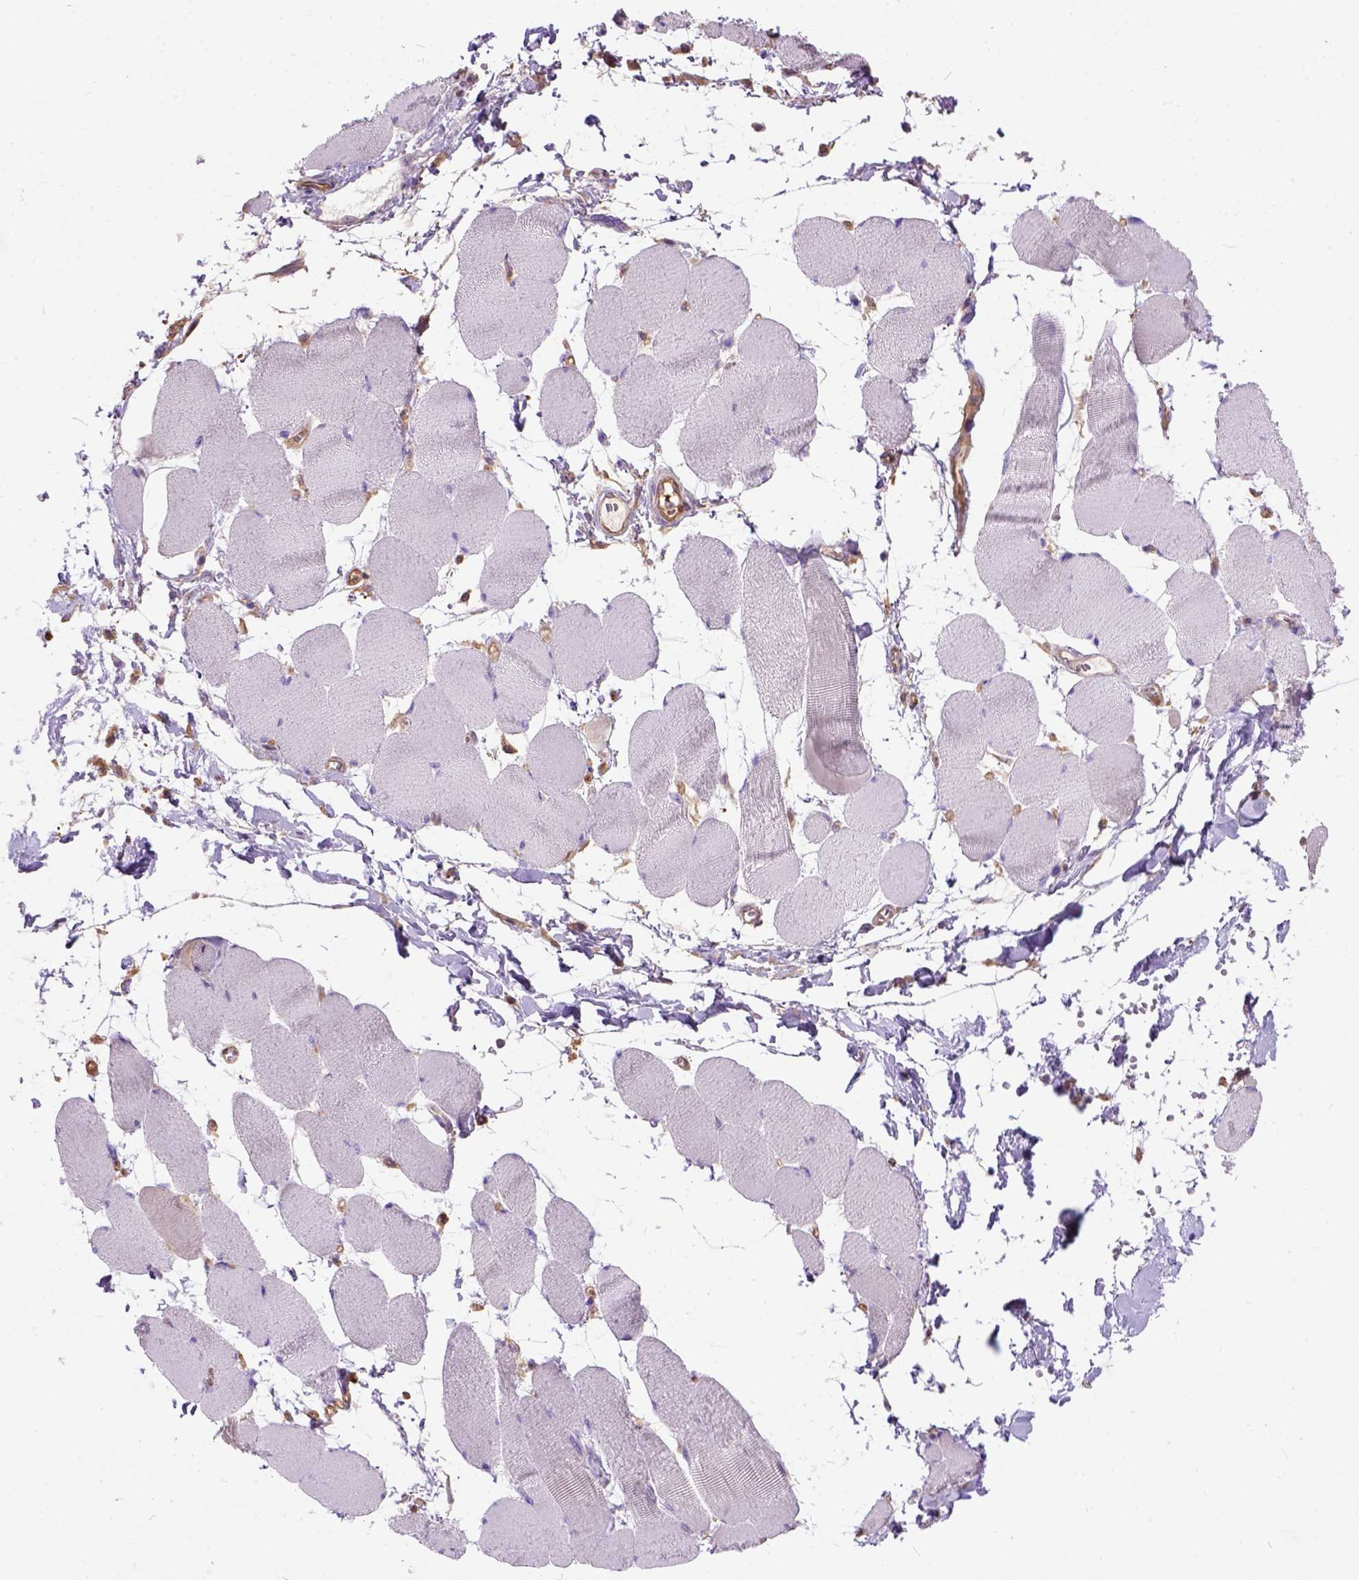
{"staining": {"intensity": "negative", "quantity": "none", "location": "none"}, "tissue": "skeletal muscle", "cell_type": "Myocytes", "image_type": "normal", "snomed": [{"axis": "morphology", "description": "Normal tissue, NOS"}, {"axis": "topography", "description": "Skeletal muscle"}], "caption": "Micrograph shows no protein expression in myocytes of normal skeletal muscle. Nuclei are stained in blue.", "gene": "SEMA4F", "patient": {"sex": "female", "age": 75}}